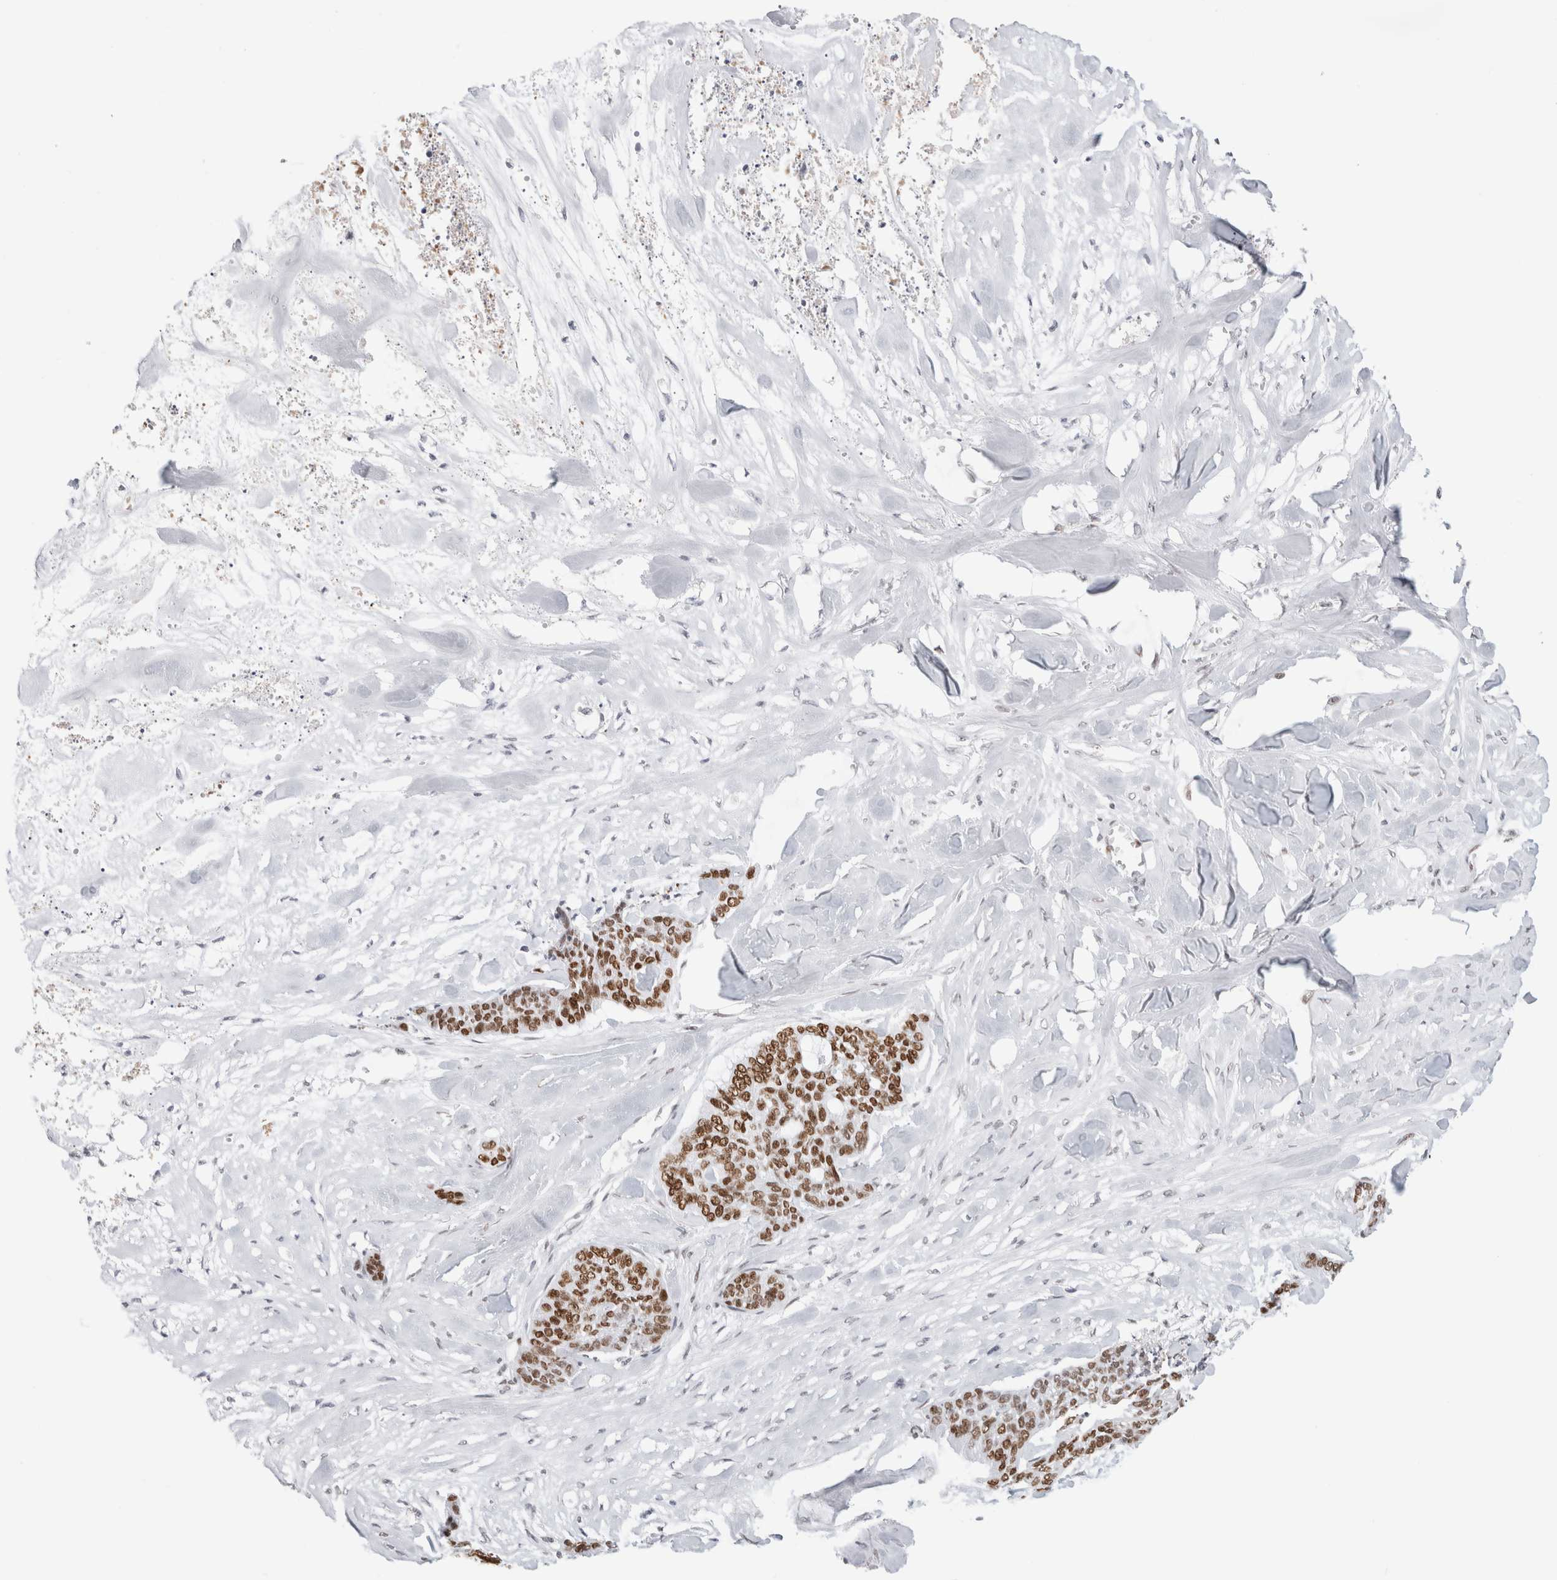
{"staining": {"intensity": "strong", "quantity": ">75%", "location": "nuclear"}, "tissue": "skin cancer", "cell_type": "Tumor cells", "image_type": "cancer", "snomed": [{"axis": "morphology", "description": "Basal cell carcinoma"}, {"axis": "topography", "description": "Skin"}], "caption": "Tumor cells reveal strong nuclear positivity in about >75% of cells in skin basal cell carcinoma.", "gene": "SMARCC1", "patient": {"sex": "female", "age": 64}}